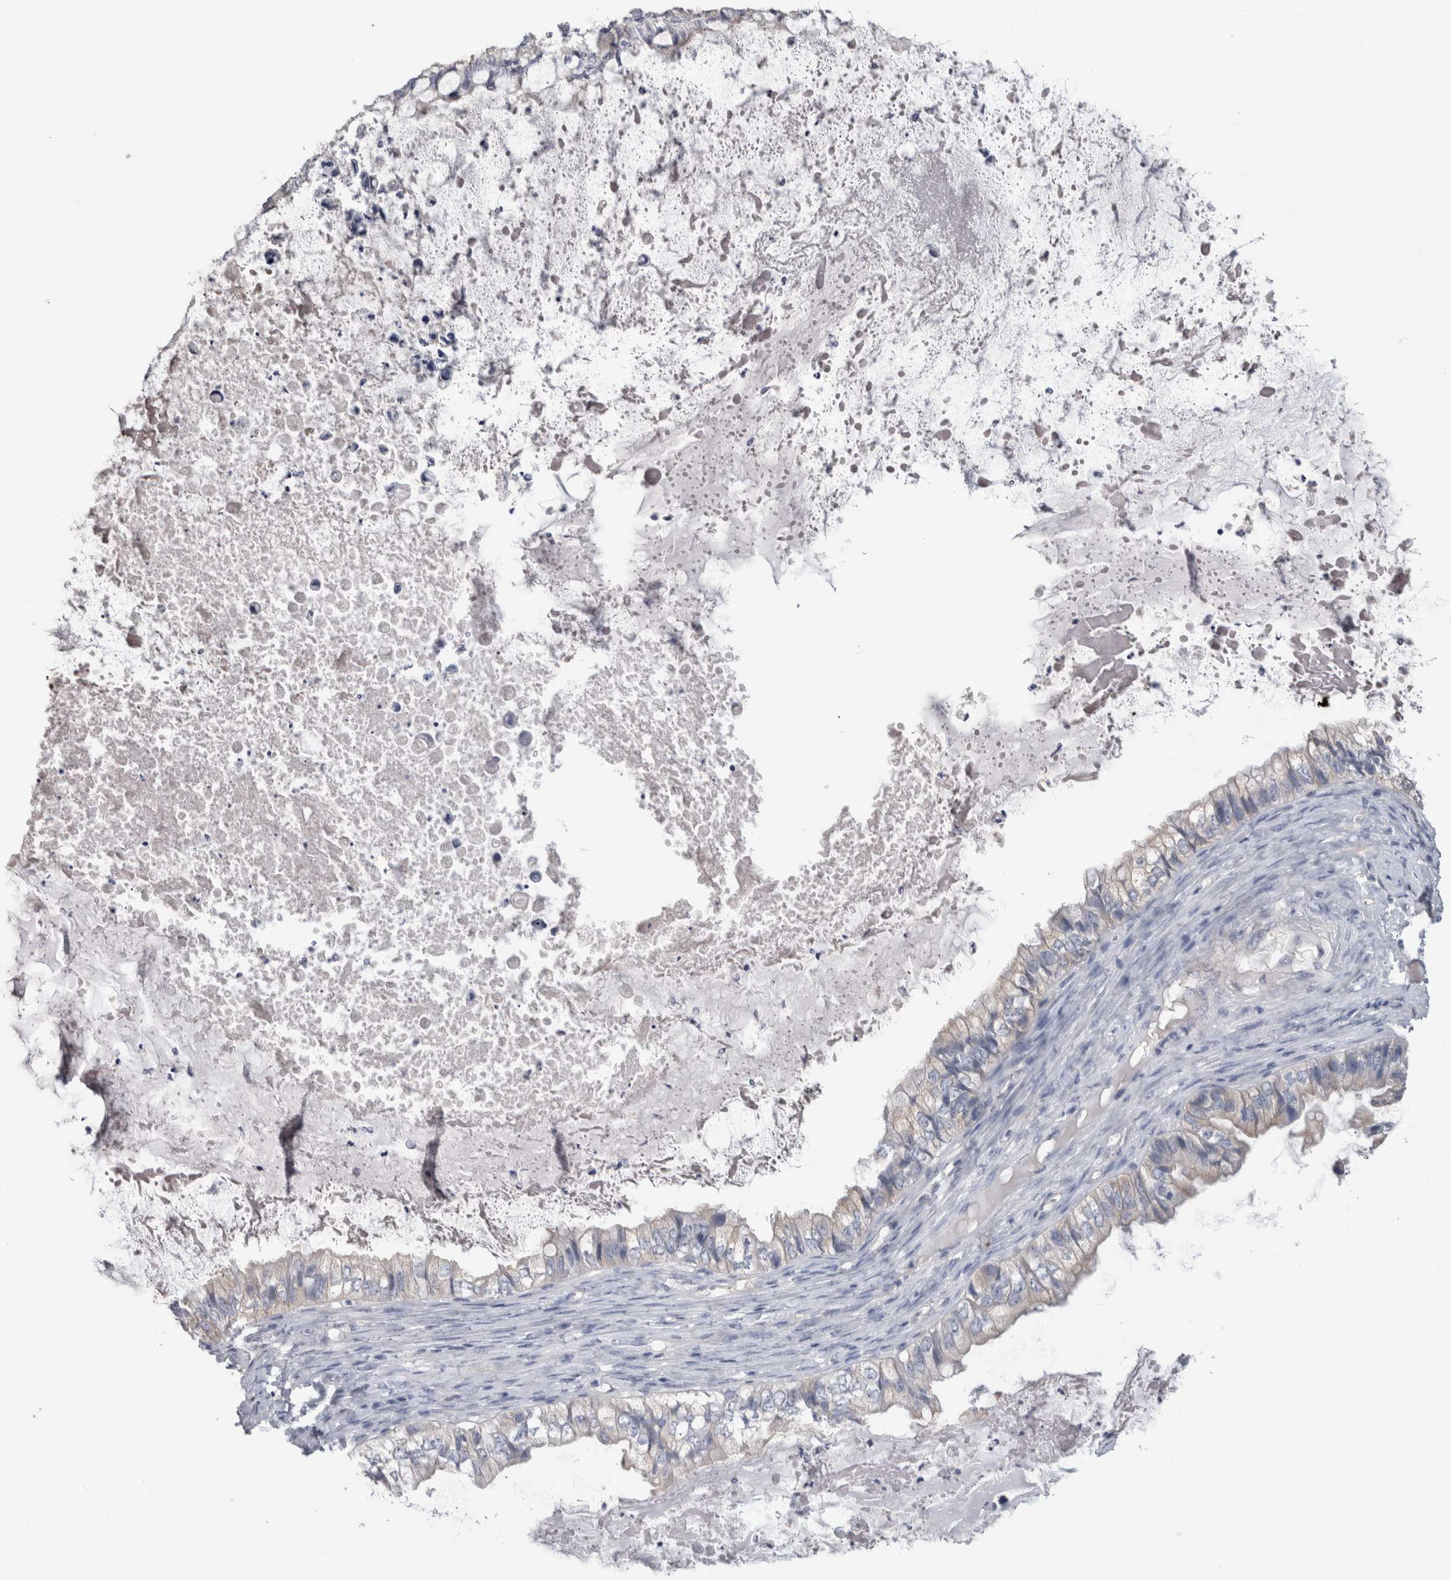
{"staining": {"intensity": "negative", "quantity": "none", "location": "none"}, "tissue": "ovarian cancer", "cell_type": "Tumor cells", "image_type": "cancer", "snomed": [{"axis": "morphology", "description": "Cystadenocarcinoma, mucinous, NOS"}, {"axis": "topography", "description": "Ovary"}], "caption": "DAB immunohistochemical staining of human mucinous cystadenocarcinoma (ovarian) reveals no significant staining in tumor cells. (Stains: DAB immunohistochemistry with hematoxylin counter stain, Microscopy: brightfield microscopy at high magnification).", "gene": "SCRN1", "patient": {"sex": "female", "age": 80}}